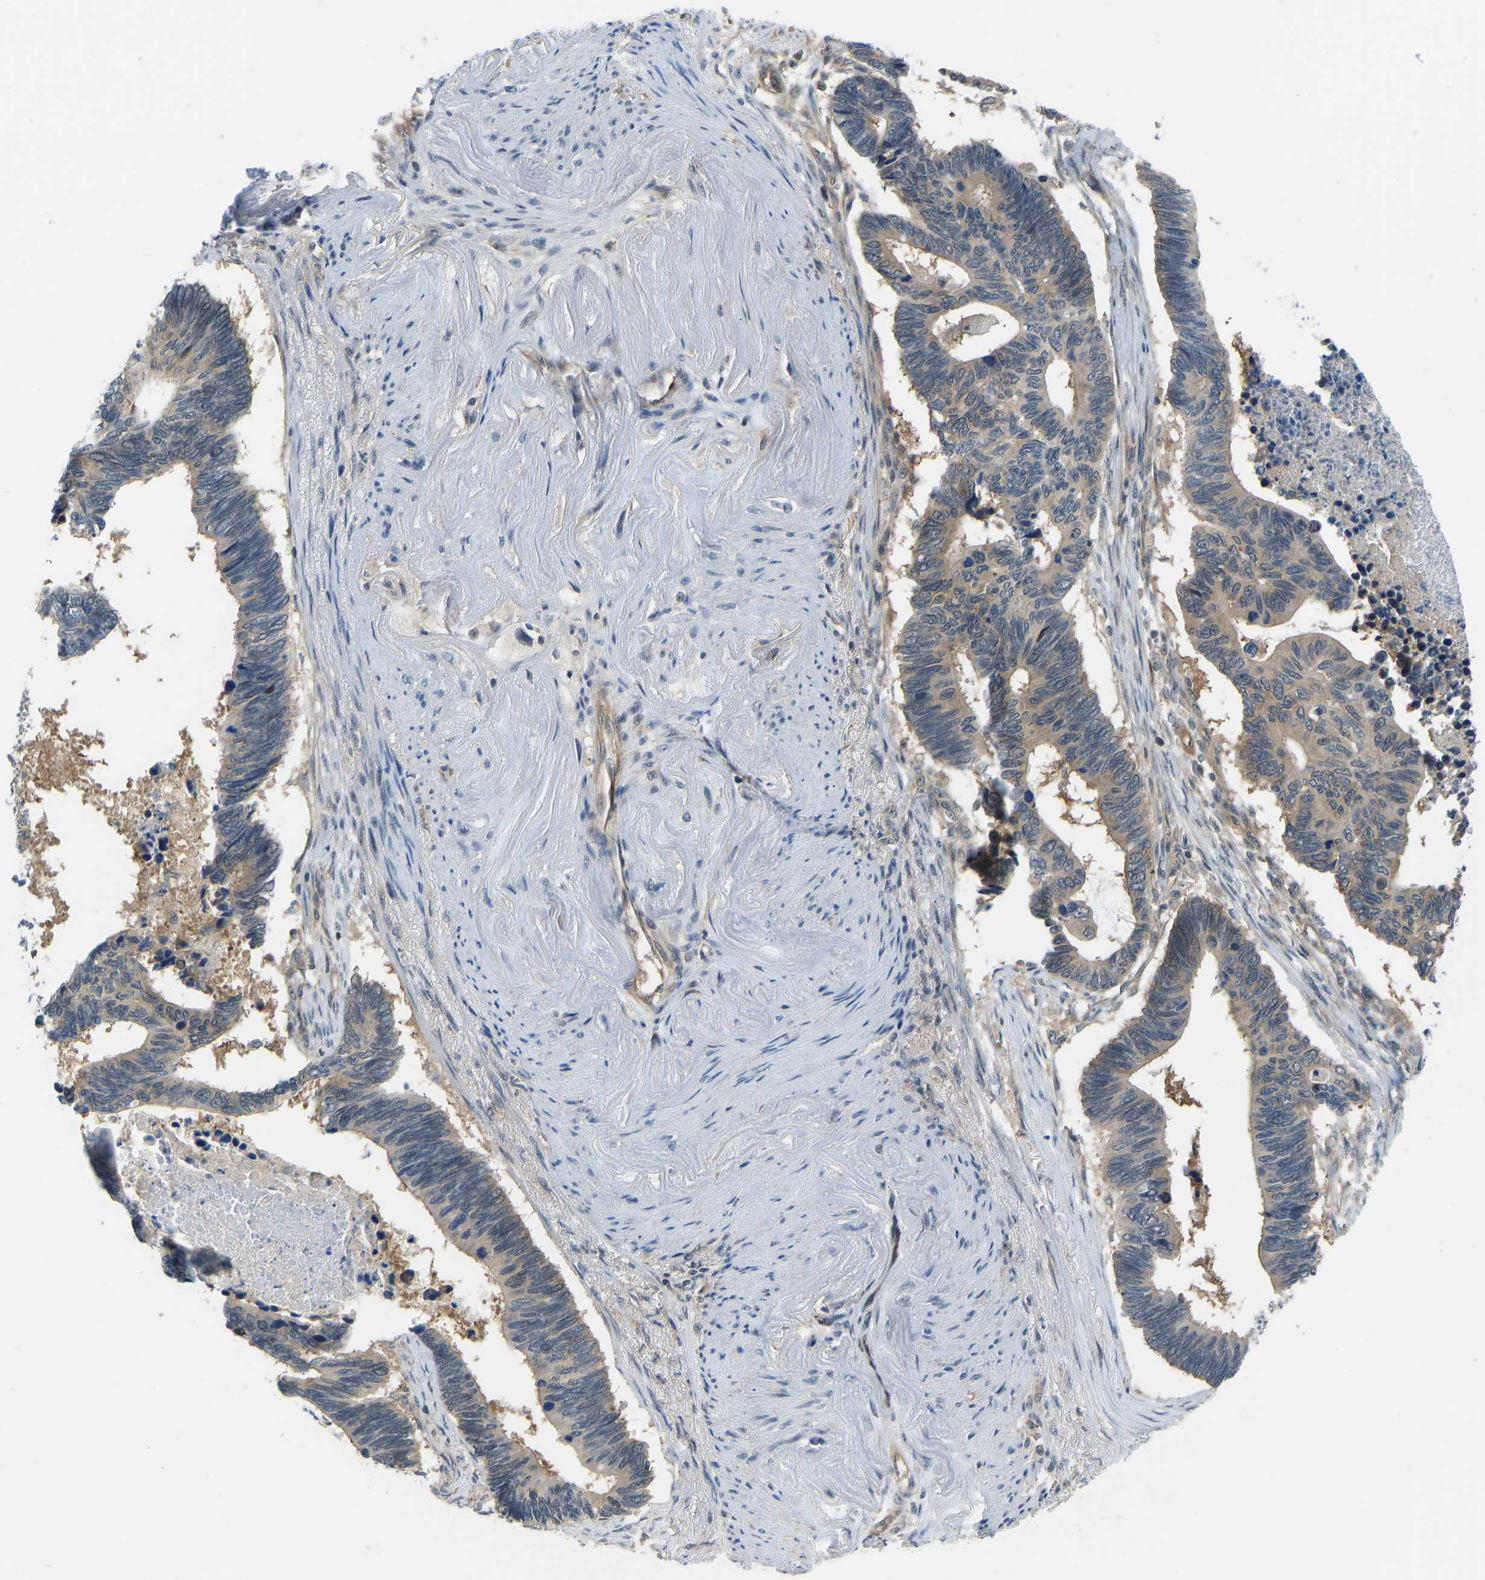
{"staining": {"intensity": "weak", "quantity": "25%-75%", "location": "cytoplasmic/membranous"}, "tissue": "pancreatic cancer", "cell_type": "Tumor cells", "image_type": "cancer", "snomed": [{"axis": "morphology", "description": "Adenocarcinoma, NOS"}, {"axis": "topography", "description": "Pancreas"}], "caption": "Adenocarcinoma (pancreatic) stained with a brown dye demonstrates weak cytoplasmic/membranous positive positivity in about 25%-75% of tumor cells.", "gene": "CCT8", "patient": {"sex": "female", "age": 70}}